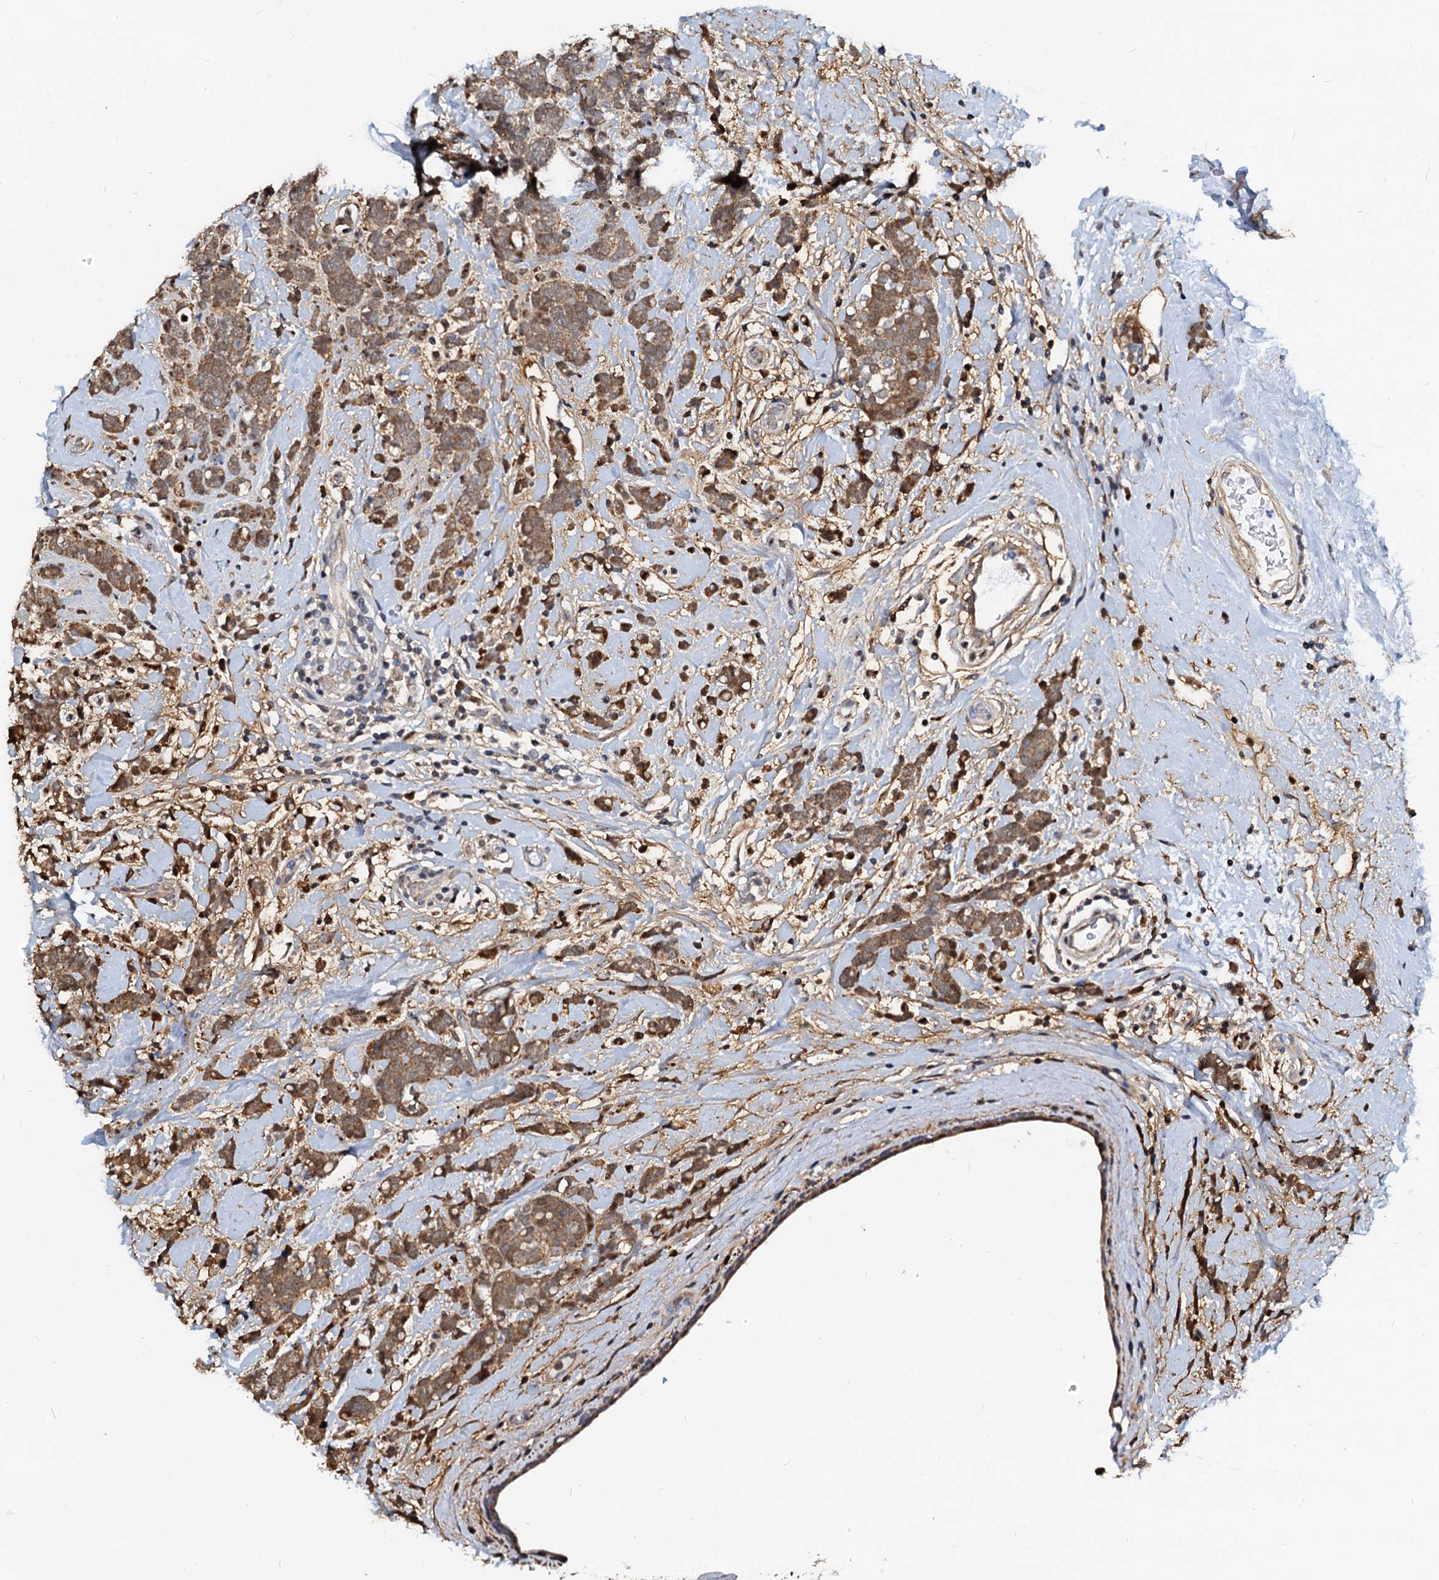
{"staining": {"intensity": "moderate", "quantity": ">75%", "location": "cytoplasmic/membranous"}, "tissue": "breast cancer", "cell_type": "Tumor cells", "image_type": "cancer", "snomed": [{"axis": "morphology", "description": "Lobular carcinoma"}, {"axis": "topography", "description": "Breast"}], "caption": "Protein expression by immunohistochemistry (IHC) displays moderate cytoplasmic/membranous staining in approximately >75% of tumor cells in breast cancer. The protein is stained brown, and the nuclei are stained in blue (DAB IHC with brightfield microscopy, high magnification).", "gene": "PTGES3", "patient": {"sex": "female", "age": 58}}